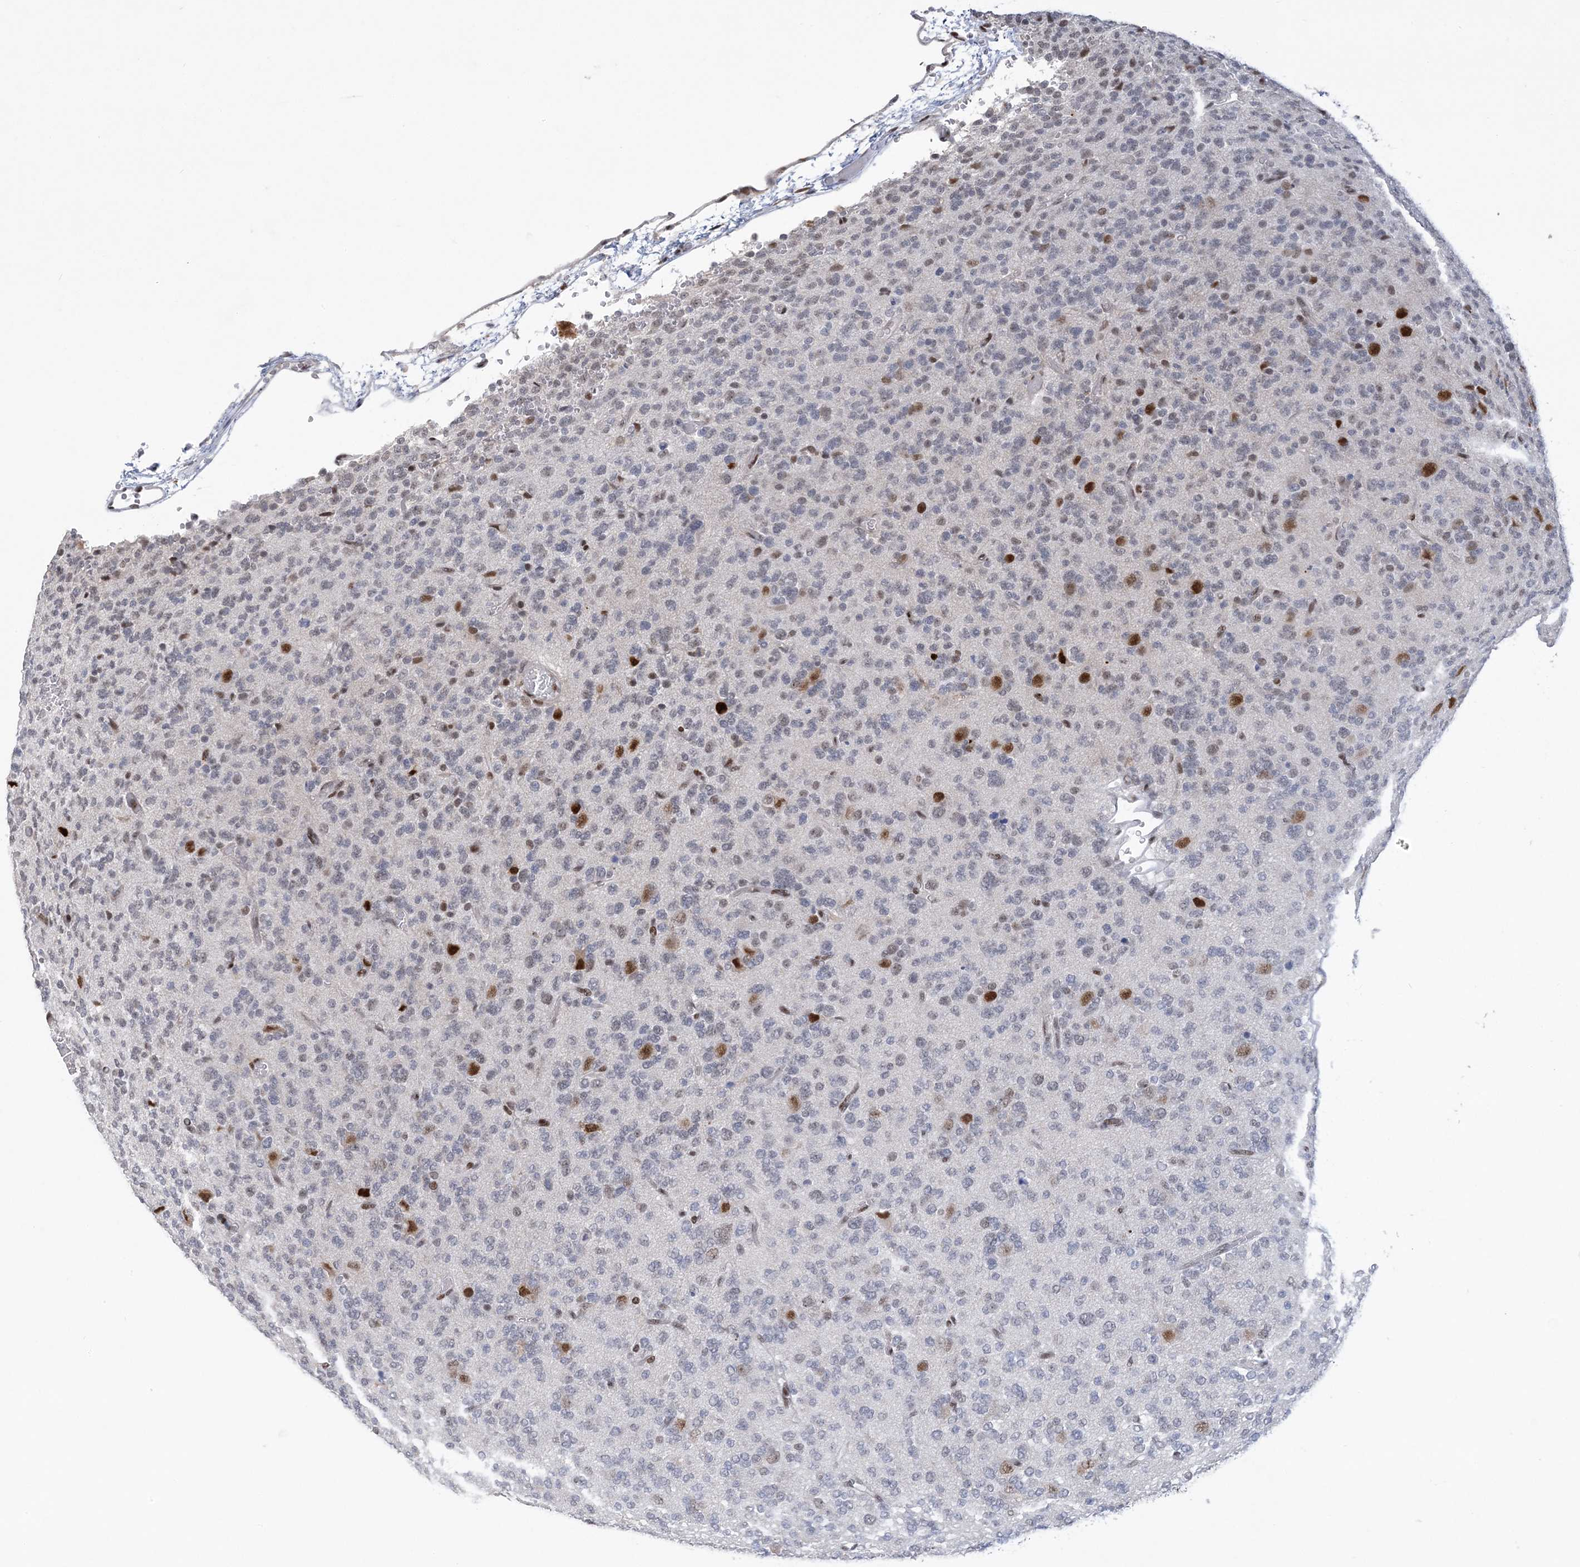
{"staining": {"intensity": "negative", "quantity": "none", "location": "none"}, "tissue": "glioma", "cell_type": "Tumor cells", "image_type": "cancer", "snomed": [{"axis": "morphology", "description": "Glioma, malignant, Low grade"}, {"axis": "topography", "description": "Brain"}], "caption": "Tumor cells show no significant protein positivity in glioma.", "gene": "ZBTB7A", "patient": {"sex": "male", "age": 38}}